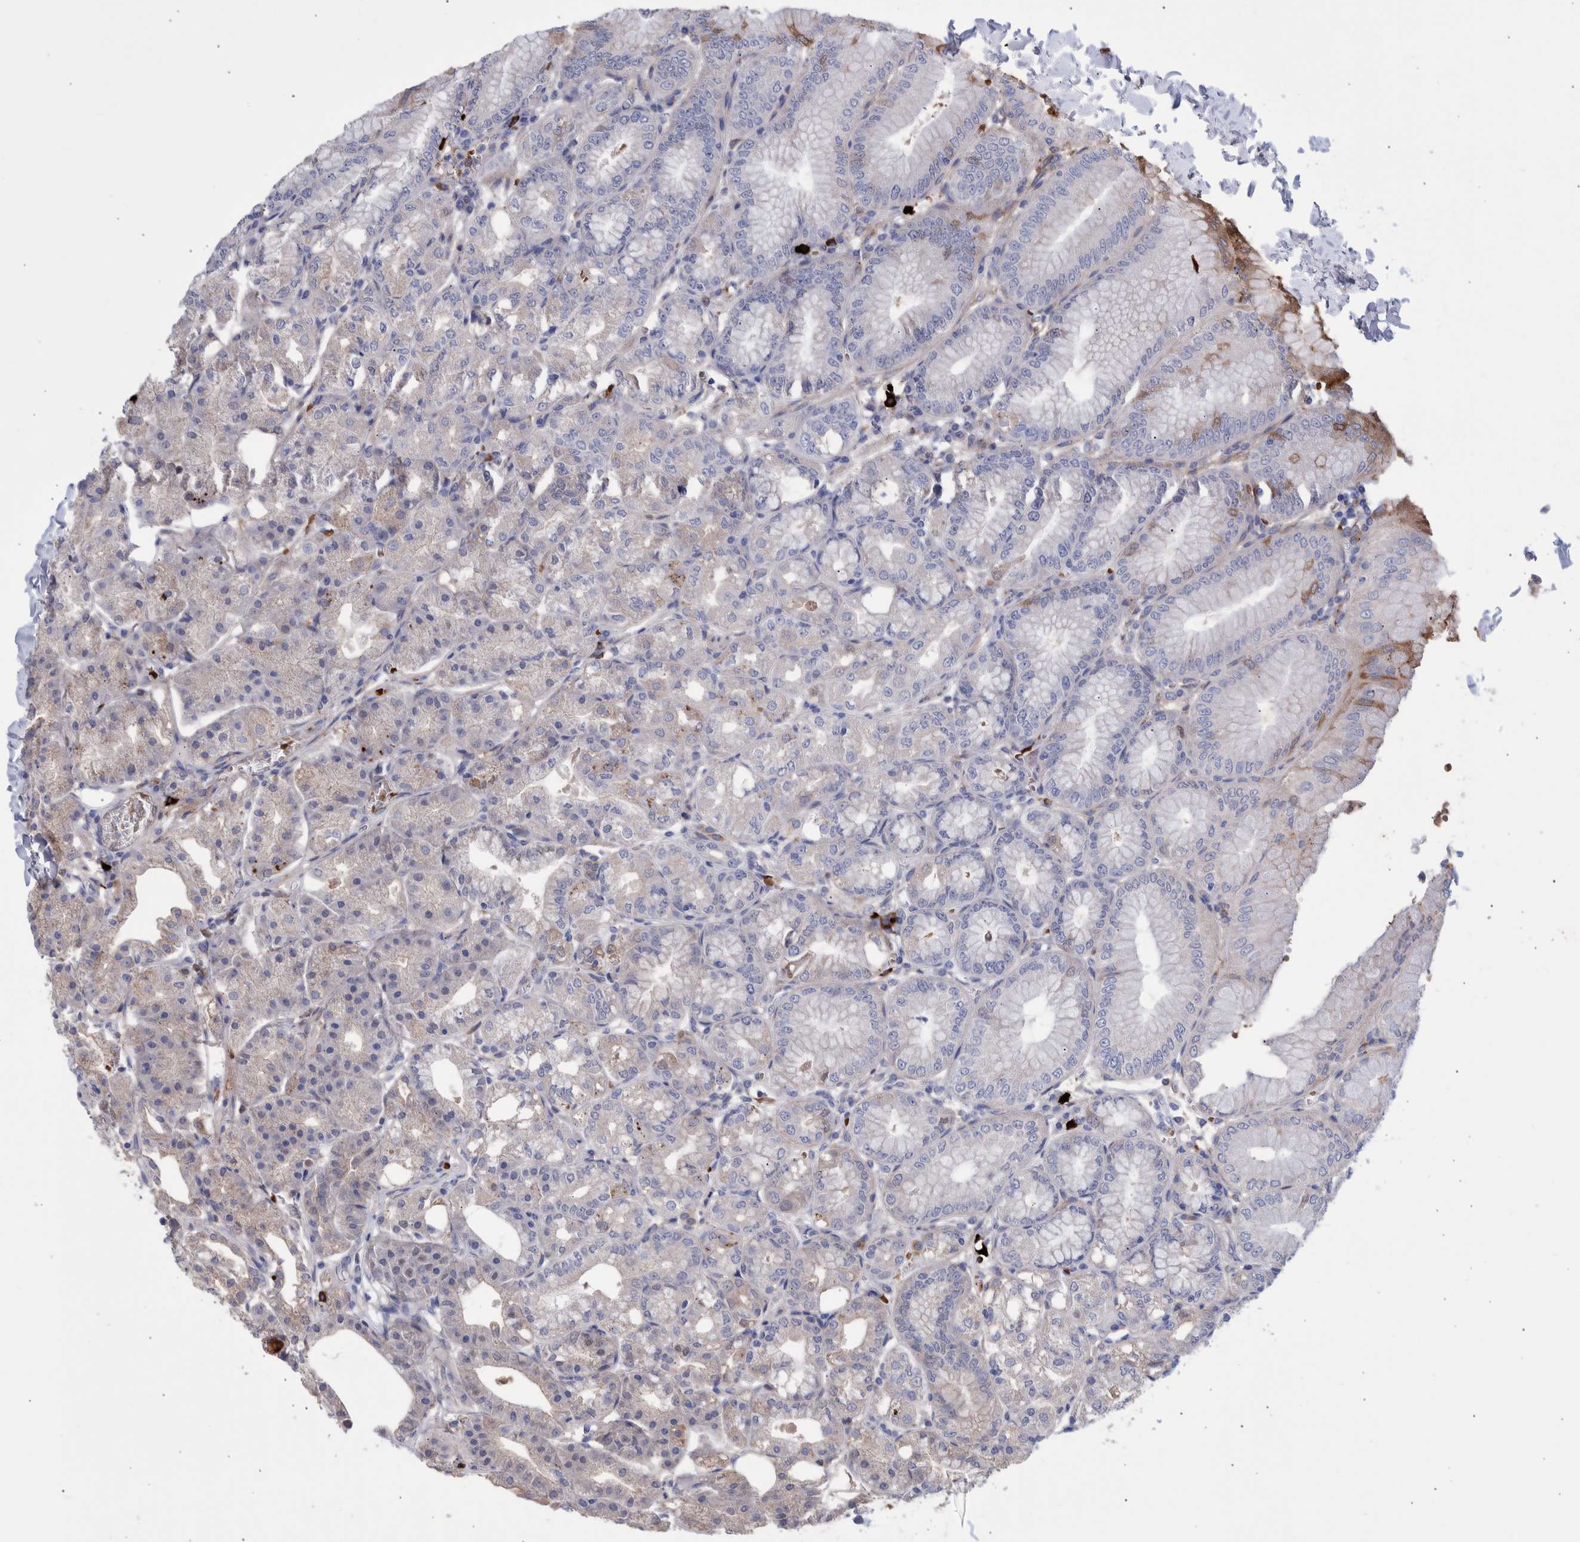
{"staining": {"intensity": "negative", "quantity": "none", "location": "none"}, "tissue": "stomach", "cell_type": "Glandular cells", "image_type": "normal", "snomed": [{"axis": "morphology", "description": "Normal tissue, NOS"}, {"axis": "topography", "description": "Stomach, lower"}], "caption": "DAB immunohistochemical staining of unremarkable human stomach exhibits no significant positivity in glandular cells.", "gene": "DLL4", "patient": {"sex": "male", "age": 71}}